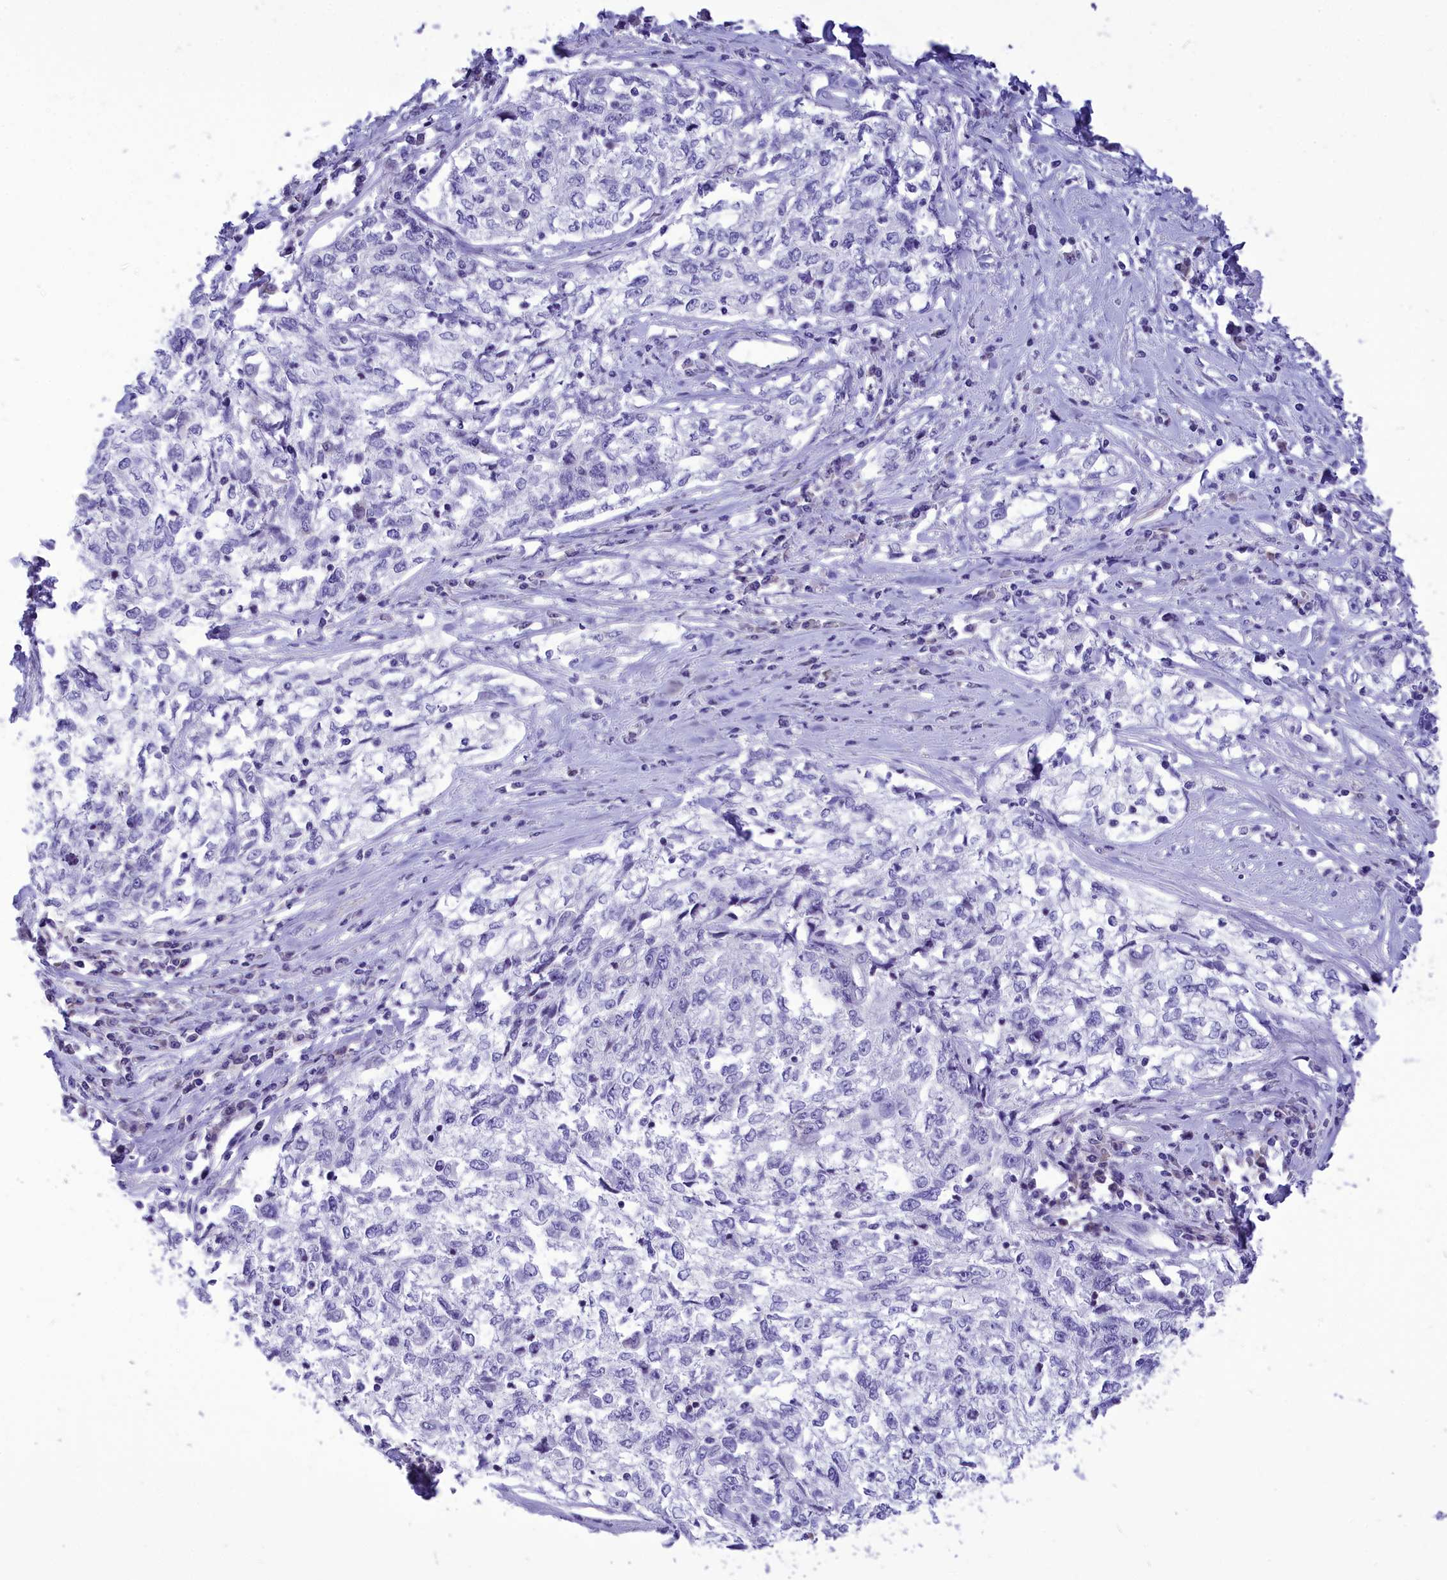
{"staining": {"intensity": "negative", "quantity": "none", "location": "none"}, "tissue": "cervical cancer", "cell_type": "Tumor cells", "image_type": "cancer", "snomed": [{"axis": "morphology", "description": "Squamous cell carcinoma, NOS"}, {"axis": "topography", "description": "Cervix"}], "caption": "Immunohistochemistry (IHC) micrograph of neoplastic tissue: squamous cell carcinoma (cervical) stained with DAB (3,3'-diaminobenzidine) demonstrates no significant protein expression in tumor cells.", "gene": "DCAF16", "patient": {"sex": "female", "age": 57}}